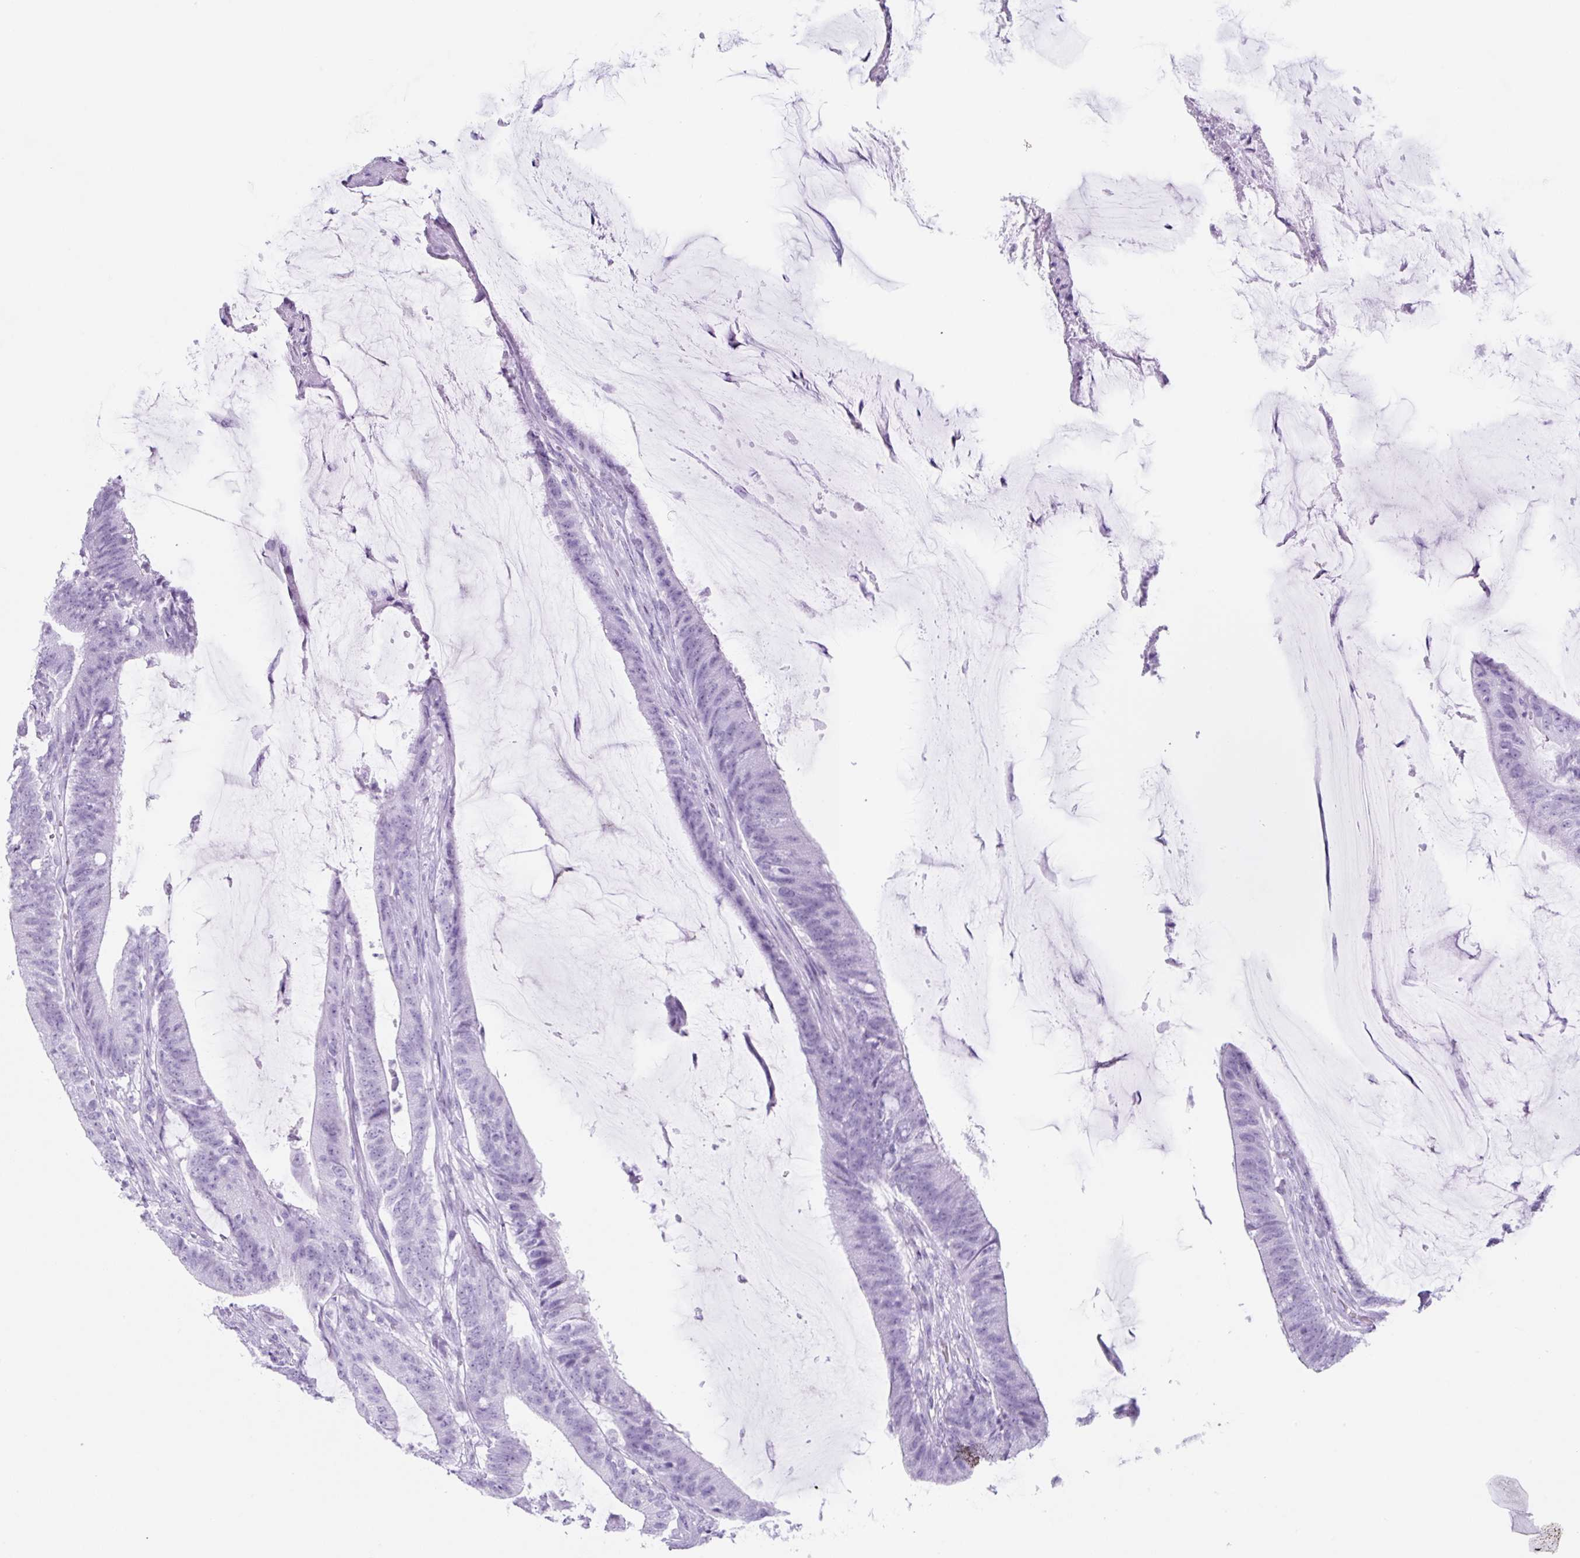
{"staining": {"intensity": "negative", "quantity": "none", "location": "none"}, "tissue": "colorectal cancer", "cell_type": "Tumor cells", "image_type": "cancer", "snomed": [{"axis": "morphology", "description": "Adenocarcinoma, NOS"}, {"axis": "topography", "description": "Colon"}], "caption": "An IHC image of colorectal adenocarcinoma is shown. There is no staining in tumor cells of colorectal adenocarcinoma. The staining was performed using DAB (3,3'-diaminobenzidine) to visualize the protein expression in brown, while the nuclei were stained in blue with hematoxylin (Magnification: 20x).", "gene": "UBL3", "patient": {"sex": "female", "age": 43}}